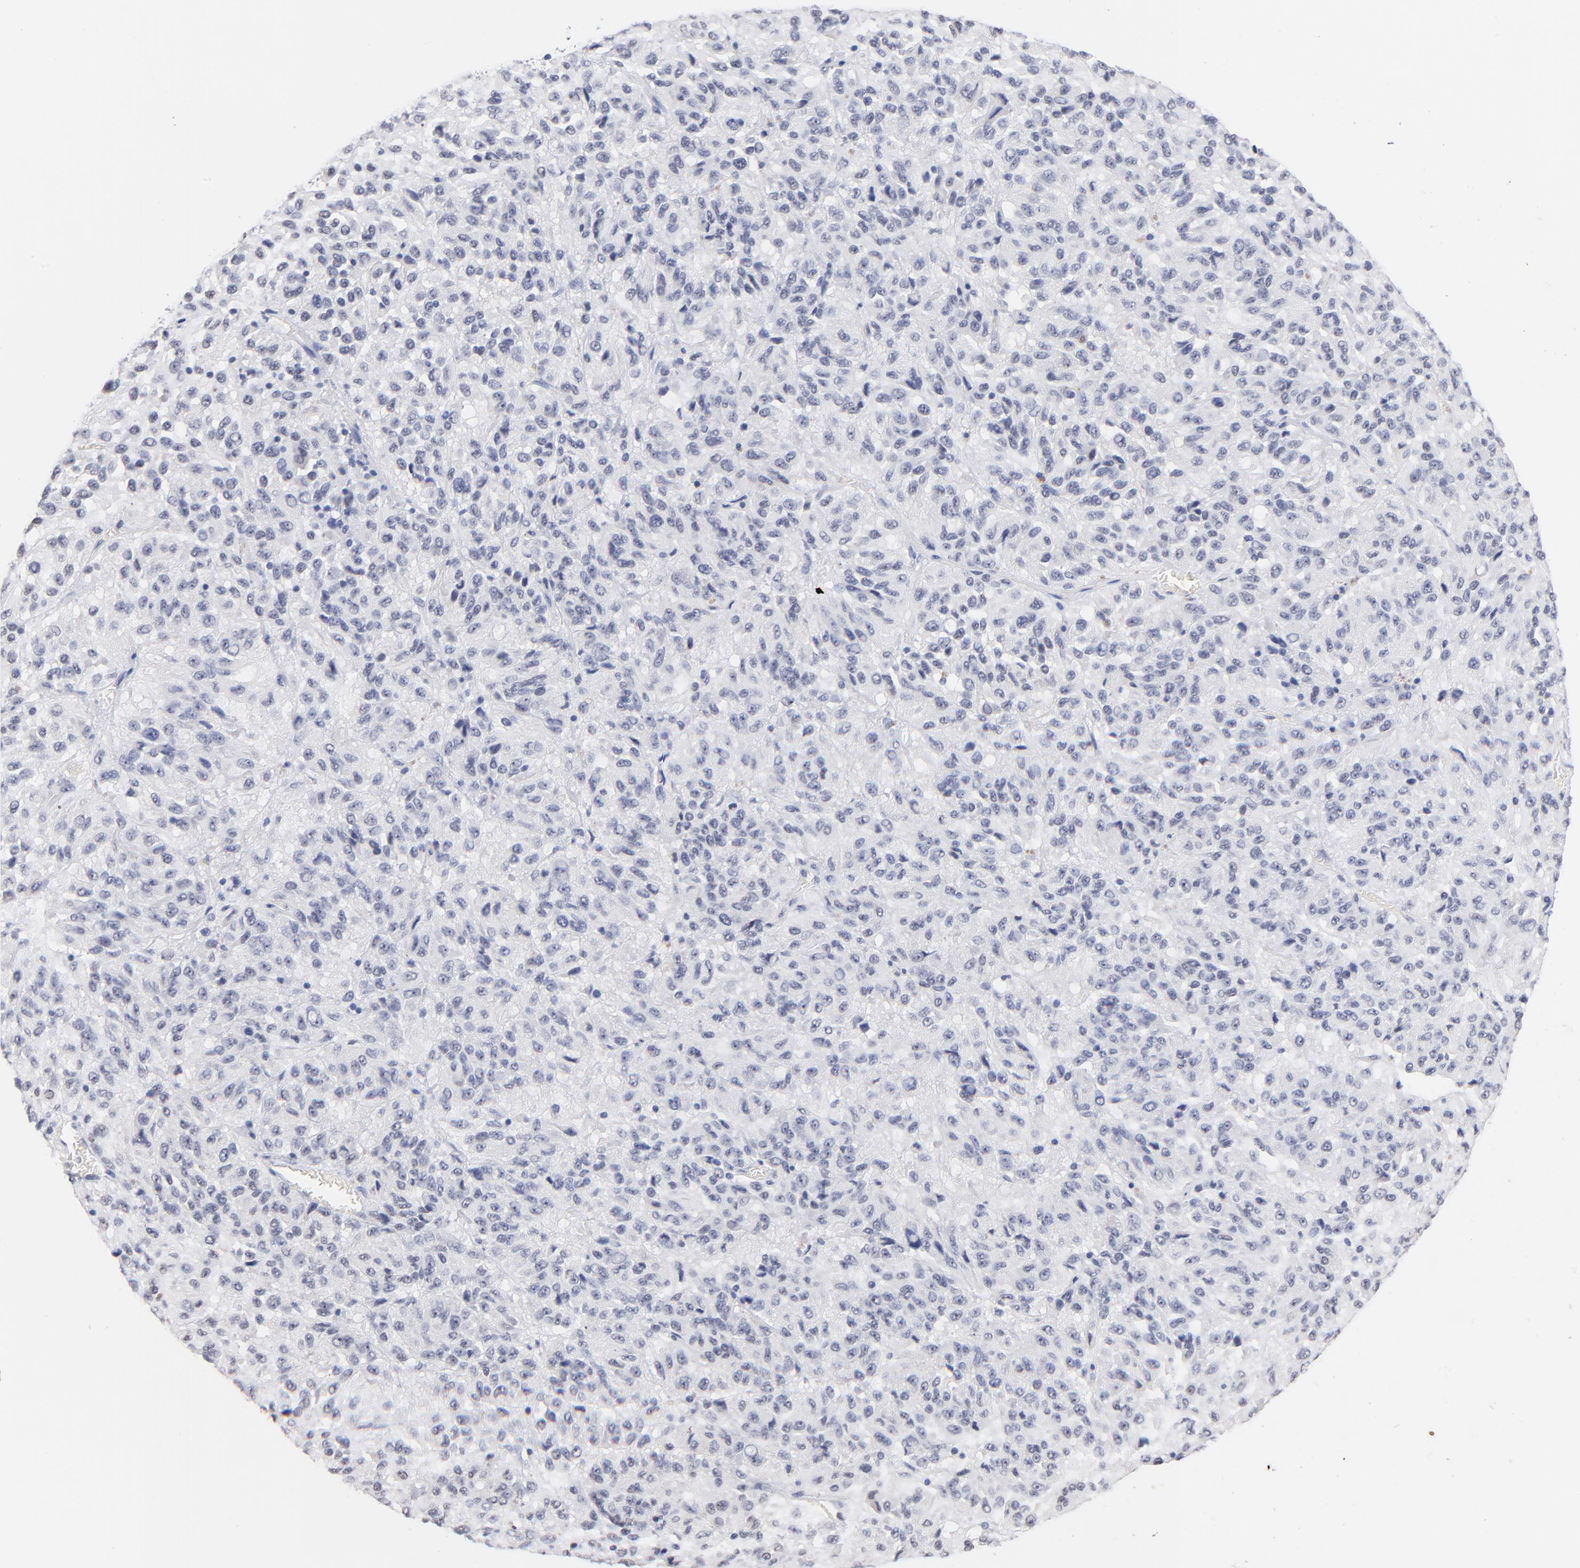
{"staining": {"intensity": "negative", "quantity": "none", "location": "none"}, "tissue": "melanoma", "cell_type": "Tumor cells", "image_type": "cancer", "snomed": [{"axis": "morphology", "description": "Malignant melanoma, Metastatic site"}, {"axis": "topography", "description": "Lung"}], "caption": "This is an IHC photomicrograph of melanoma. There is no positivity in tumor cells.", "gene": "ZNF74", "patient": {"sex": "male", "age": 64}}